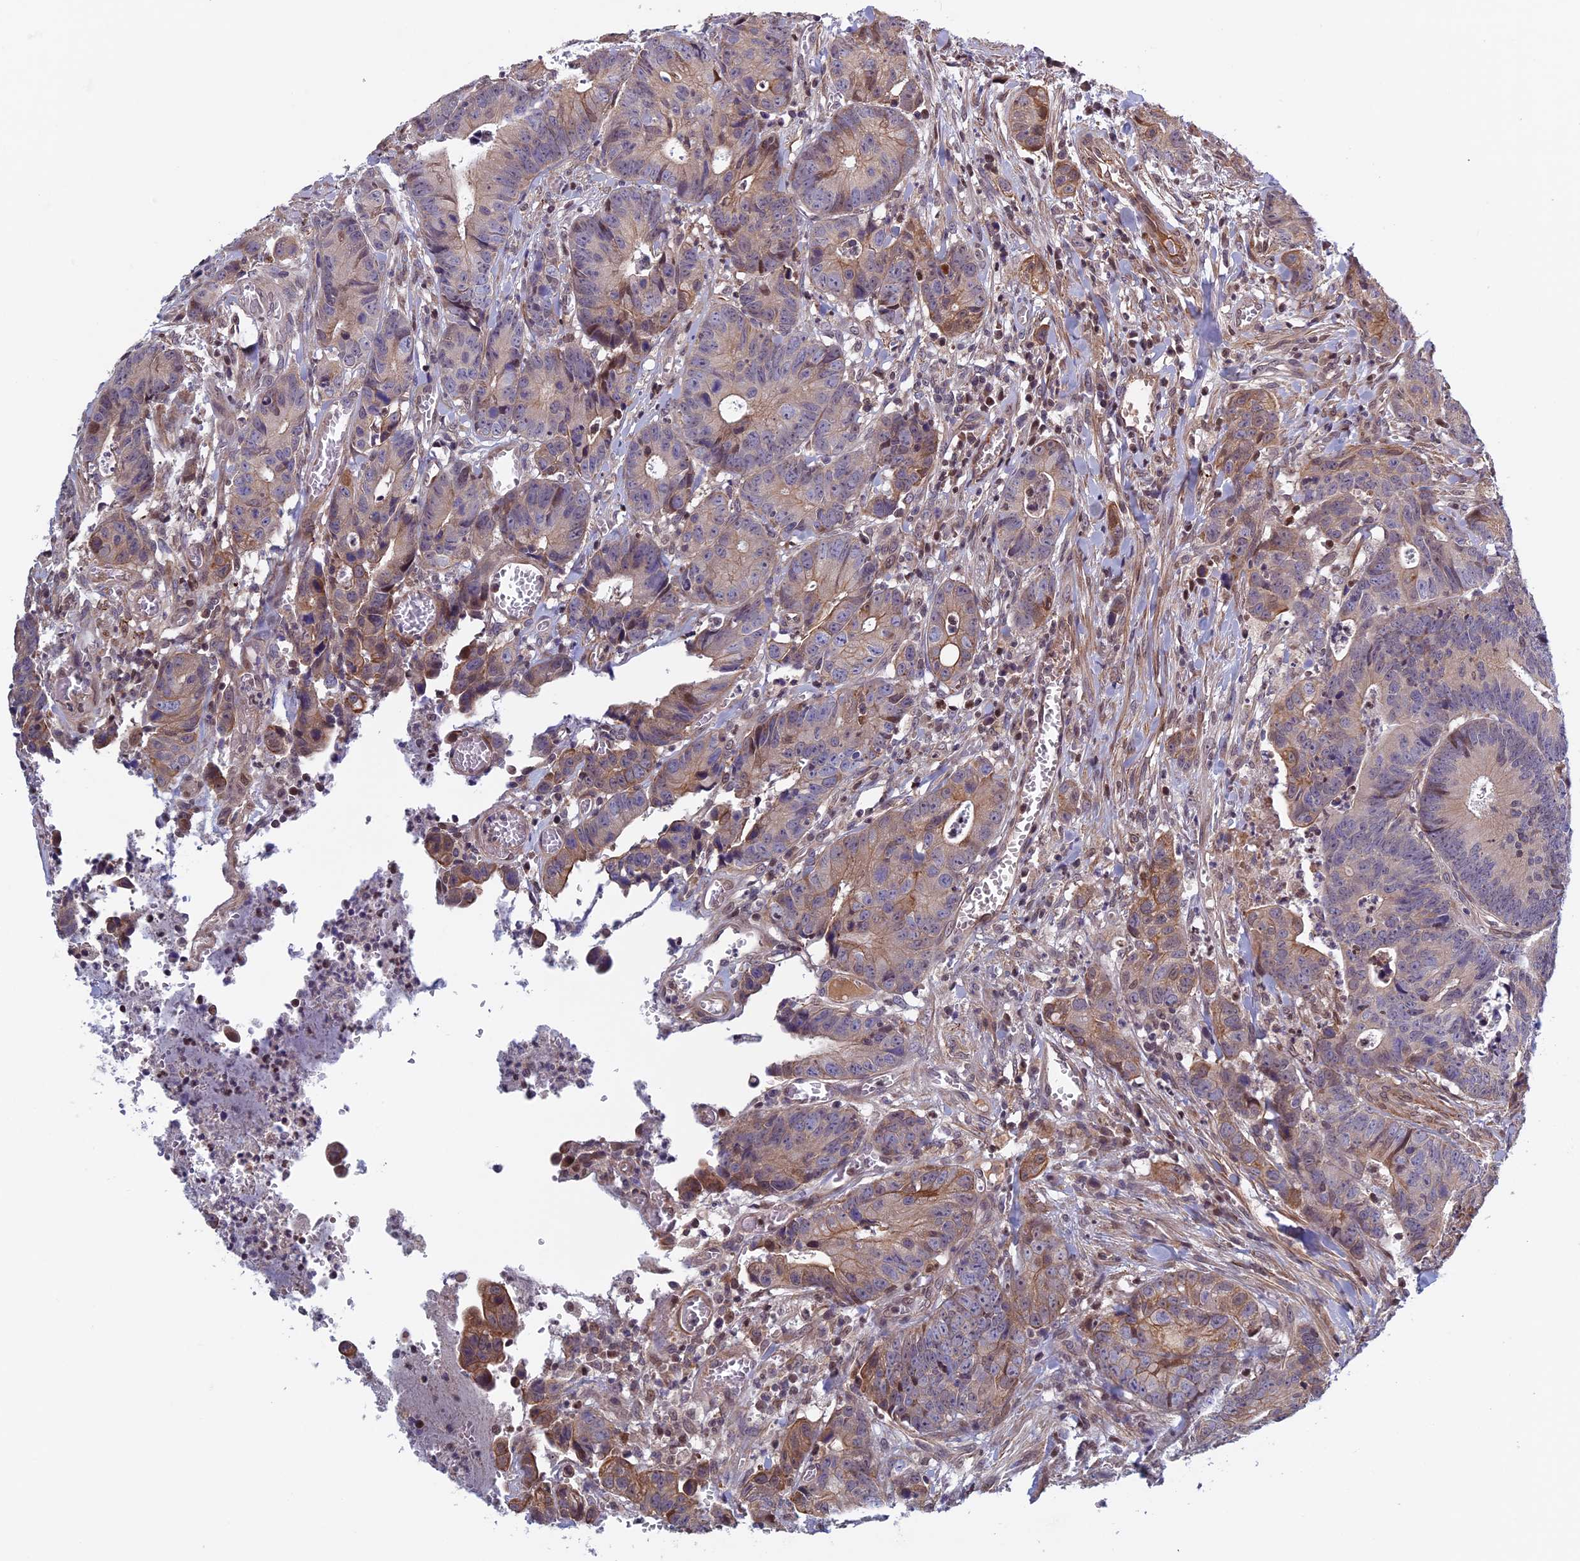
{"staining": {"intensity": "weak", "quantity": "25%-75%", "location": "cytoplasmic/membranous"}, "tissue": "colorectal cancer", "cell_type": "Tumor cells", "image_type": "cancer", "snomed": [{"axis": "morphology", "description": "Adenocarcinoma, NOS"}, {"axis": "topography", "description": "Colon"}], "caption": "Immunohistochemistry (IHC) staining of colorectal cancer (adenocarcinoma), which shows low levels of weak cytoplasmic/membranous expression in approximately 25%-75% of tumor cells indicating weak cytoplasmic/membranous protein staining. The staining was performed using DAB (3,3'-diaminobenzidine) (brown) for protein detection and nuclei were counterstained in hematoxylin (blue).", "gene": "FADS1", "patient": {"sex": "female", "age": 57}}